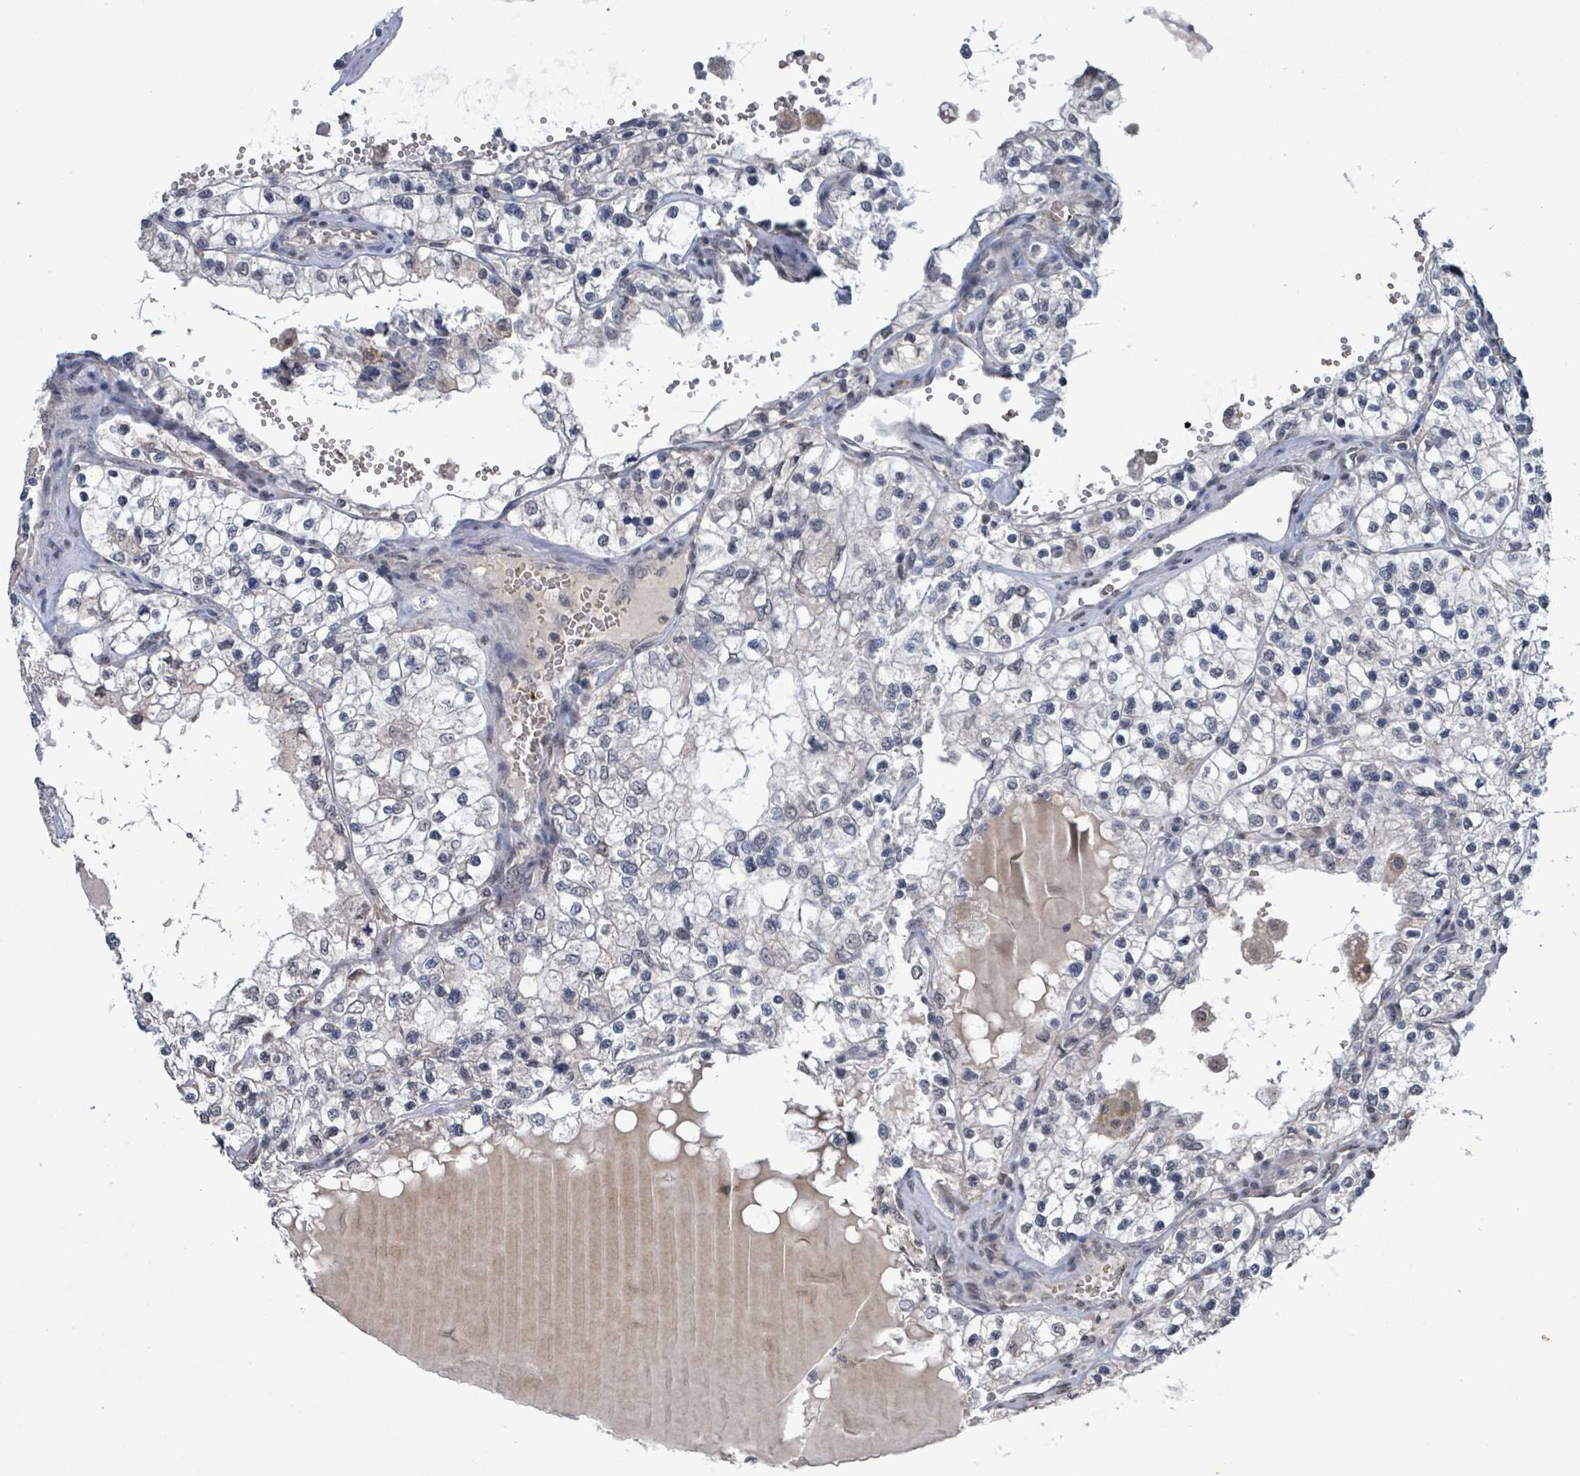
{"staining": {"intensity": "negative", "quantity": "none", "location": "none"}, "tissue": "renal cancer", "cell_type": "Tumor cells", "image_type": "cancer", "snomed": [{"axis": "morphology", "description": "Adenocarcinoma, NOS"}, {"axis": "topography", "description": "Kidney"}], "caption": "Immunohistochemistry photomicrograph of renal adenocarcinoma stained for a protein (brown), which displays no staining in tumor cells.", "gene": "SEBOX", "patient": {"sex": "female", "age": 69}}